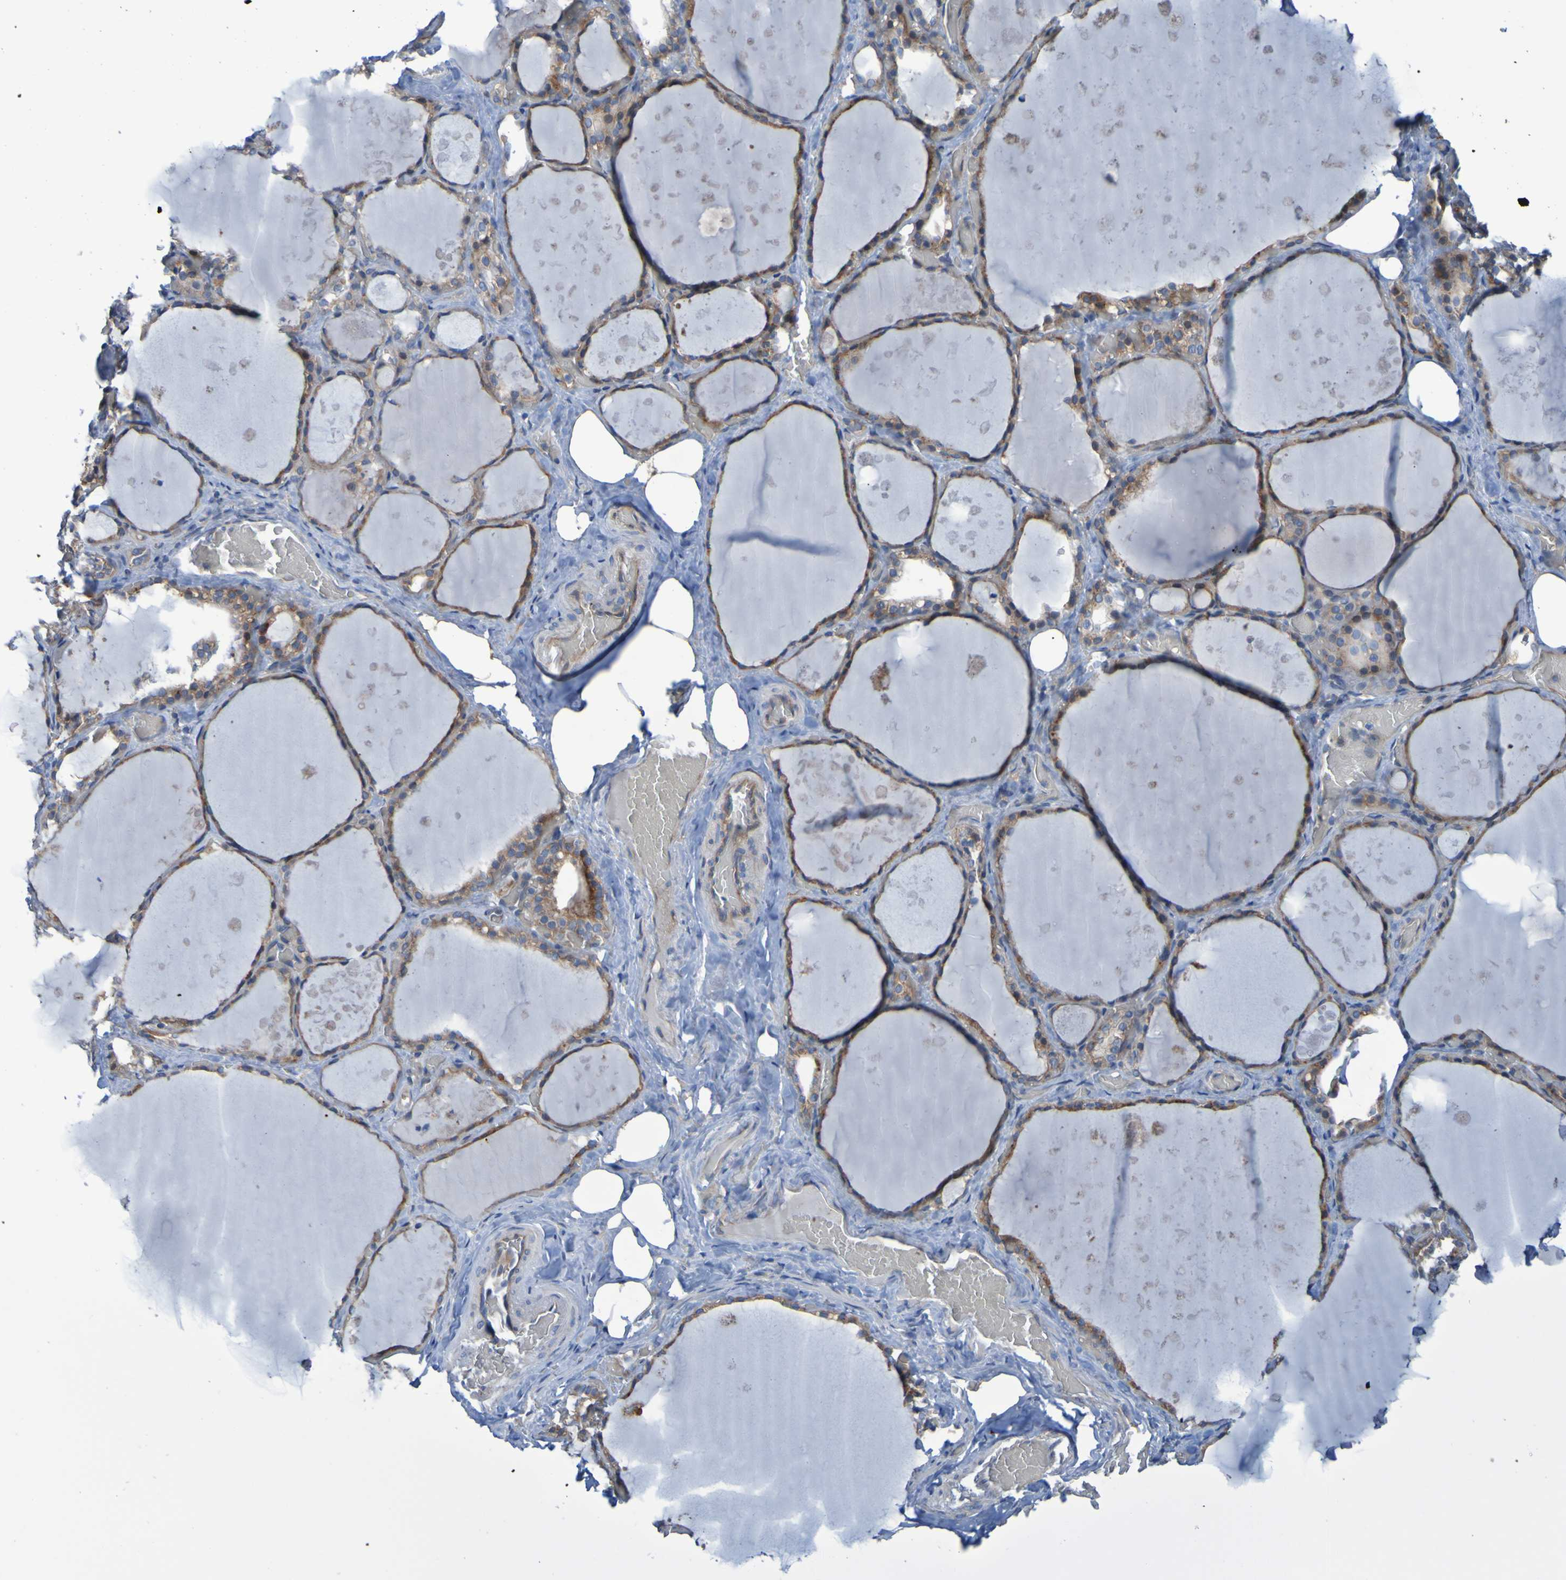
{"staining": {"intensity": "moderate", "quantity": ">75%", "location": "cytoplasmic/membranous"}, "tissue": "thyroid gland", "cell_type": "Glandular cells", "image_type": "normal", "snomed": [{"axis": "morphology", "description": "Normal tissue, NOS"}, {"axis": "topography", "description": "Thyroid gland"}], "caption": "IHC histopathology image of normal thyroid gland stained for a protein (brown), which exhibits medium levels of moderate cytoplasmic/membranous expression in approximately >75% of glandular cells.", "gene": "NPRL3", "patient": {"sex": "male", "age": 61}}